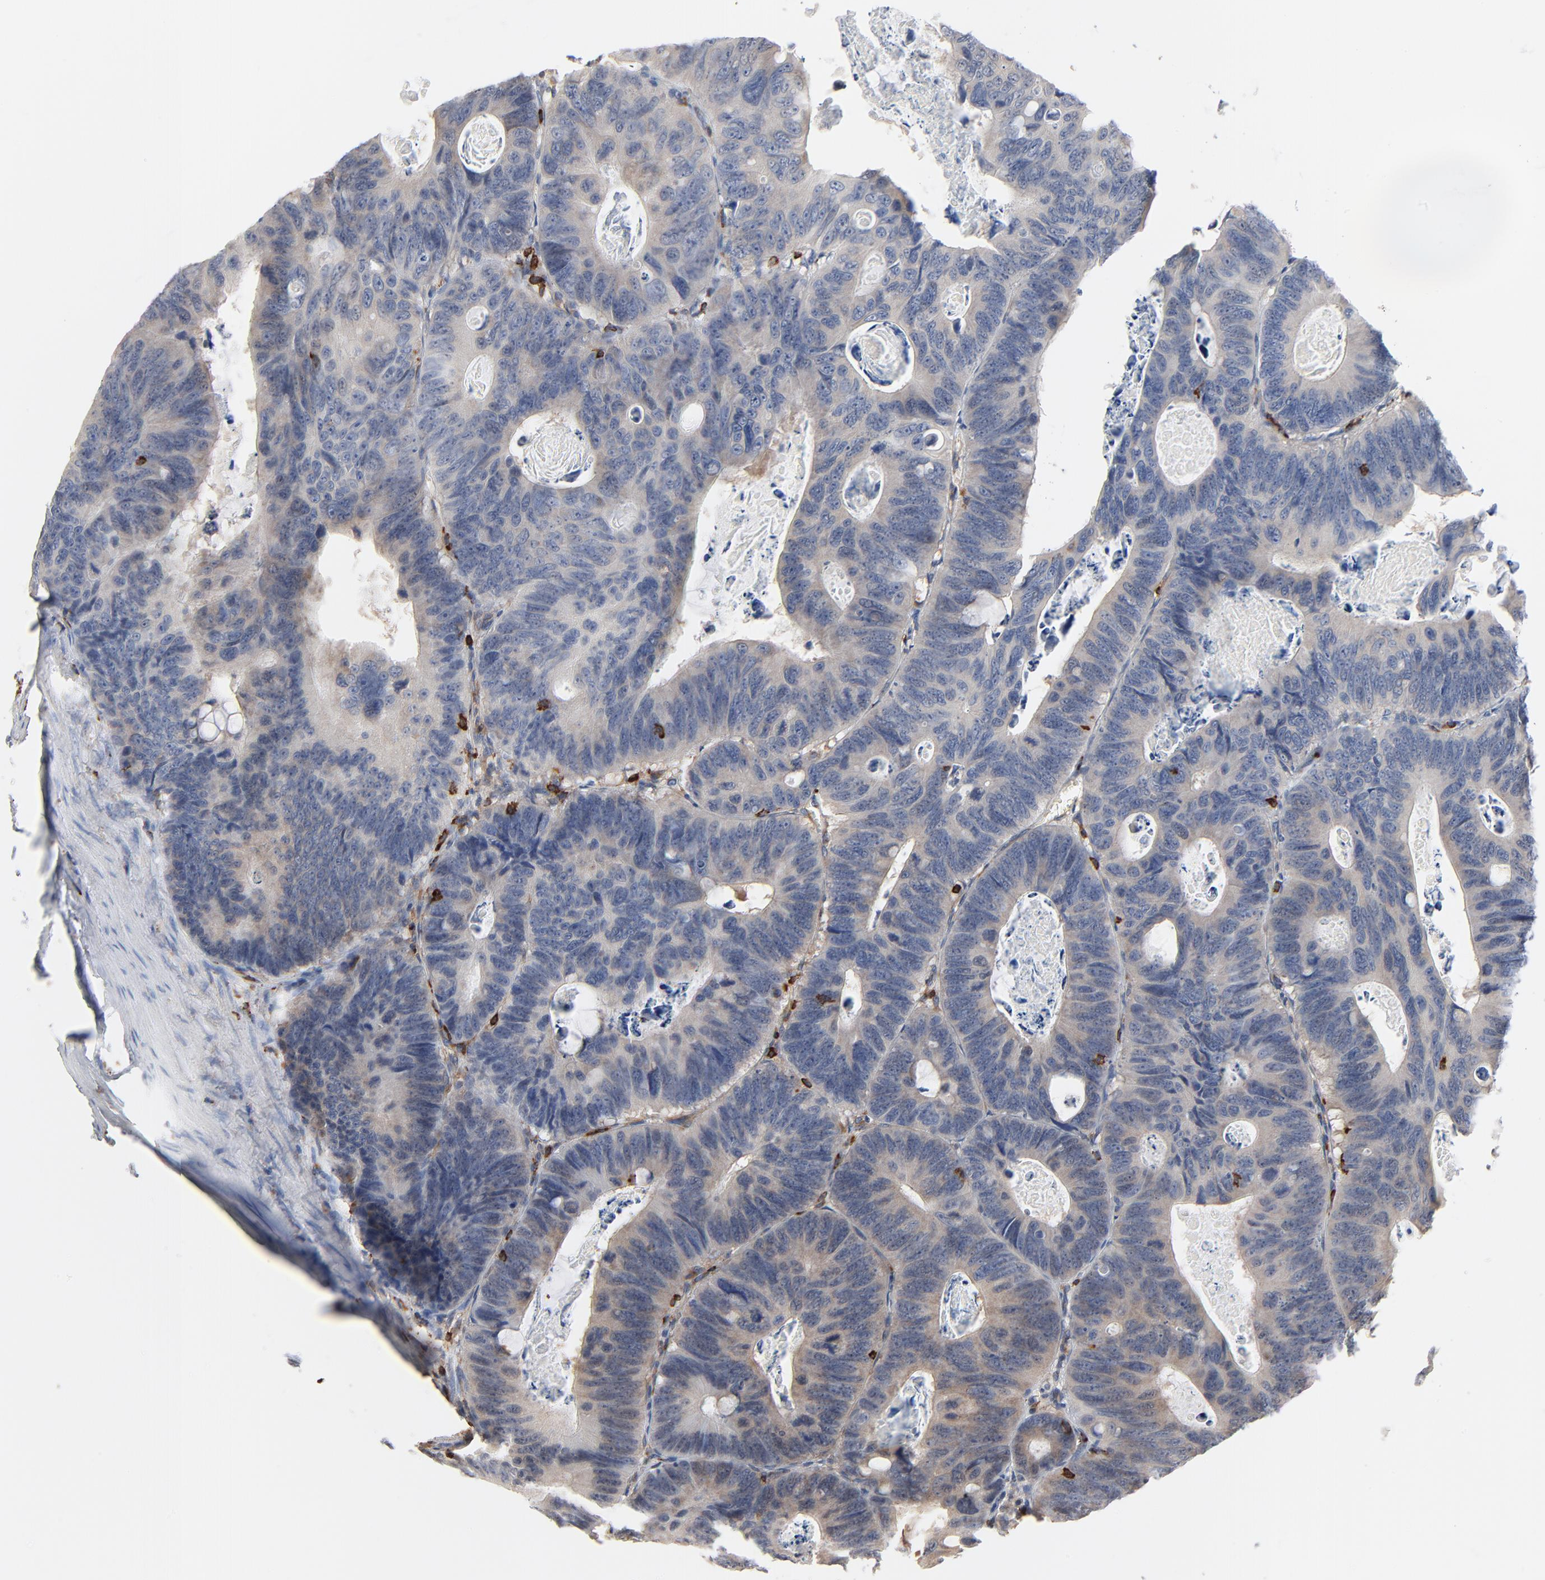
{"staining": {"intensity": "negative", "quantity": "none", "location": "none"}, "tissue": "colorectal cancer", "cell_type": "Tumor cells", "image_type": "cancer", "snomed": [{"axis": "morphology", "description": "Adenocarcinoma, NOS"}, {"axis": "topography", "description": "Colon"}], "caption": "Immunohistochemical staining of human colorectal cancer reveals no significant expression in tumor cells. (Immunohistochemistry (ihc), brightfield microscopy, high magnification).", "gene": "SH3KBP1", "patient": {"sex": "female", "age": 55}}